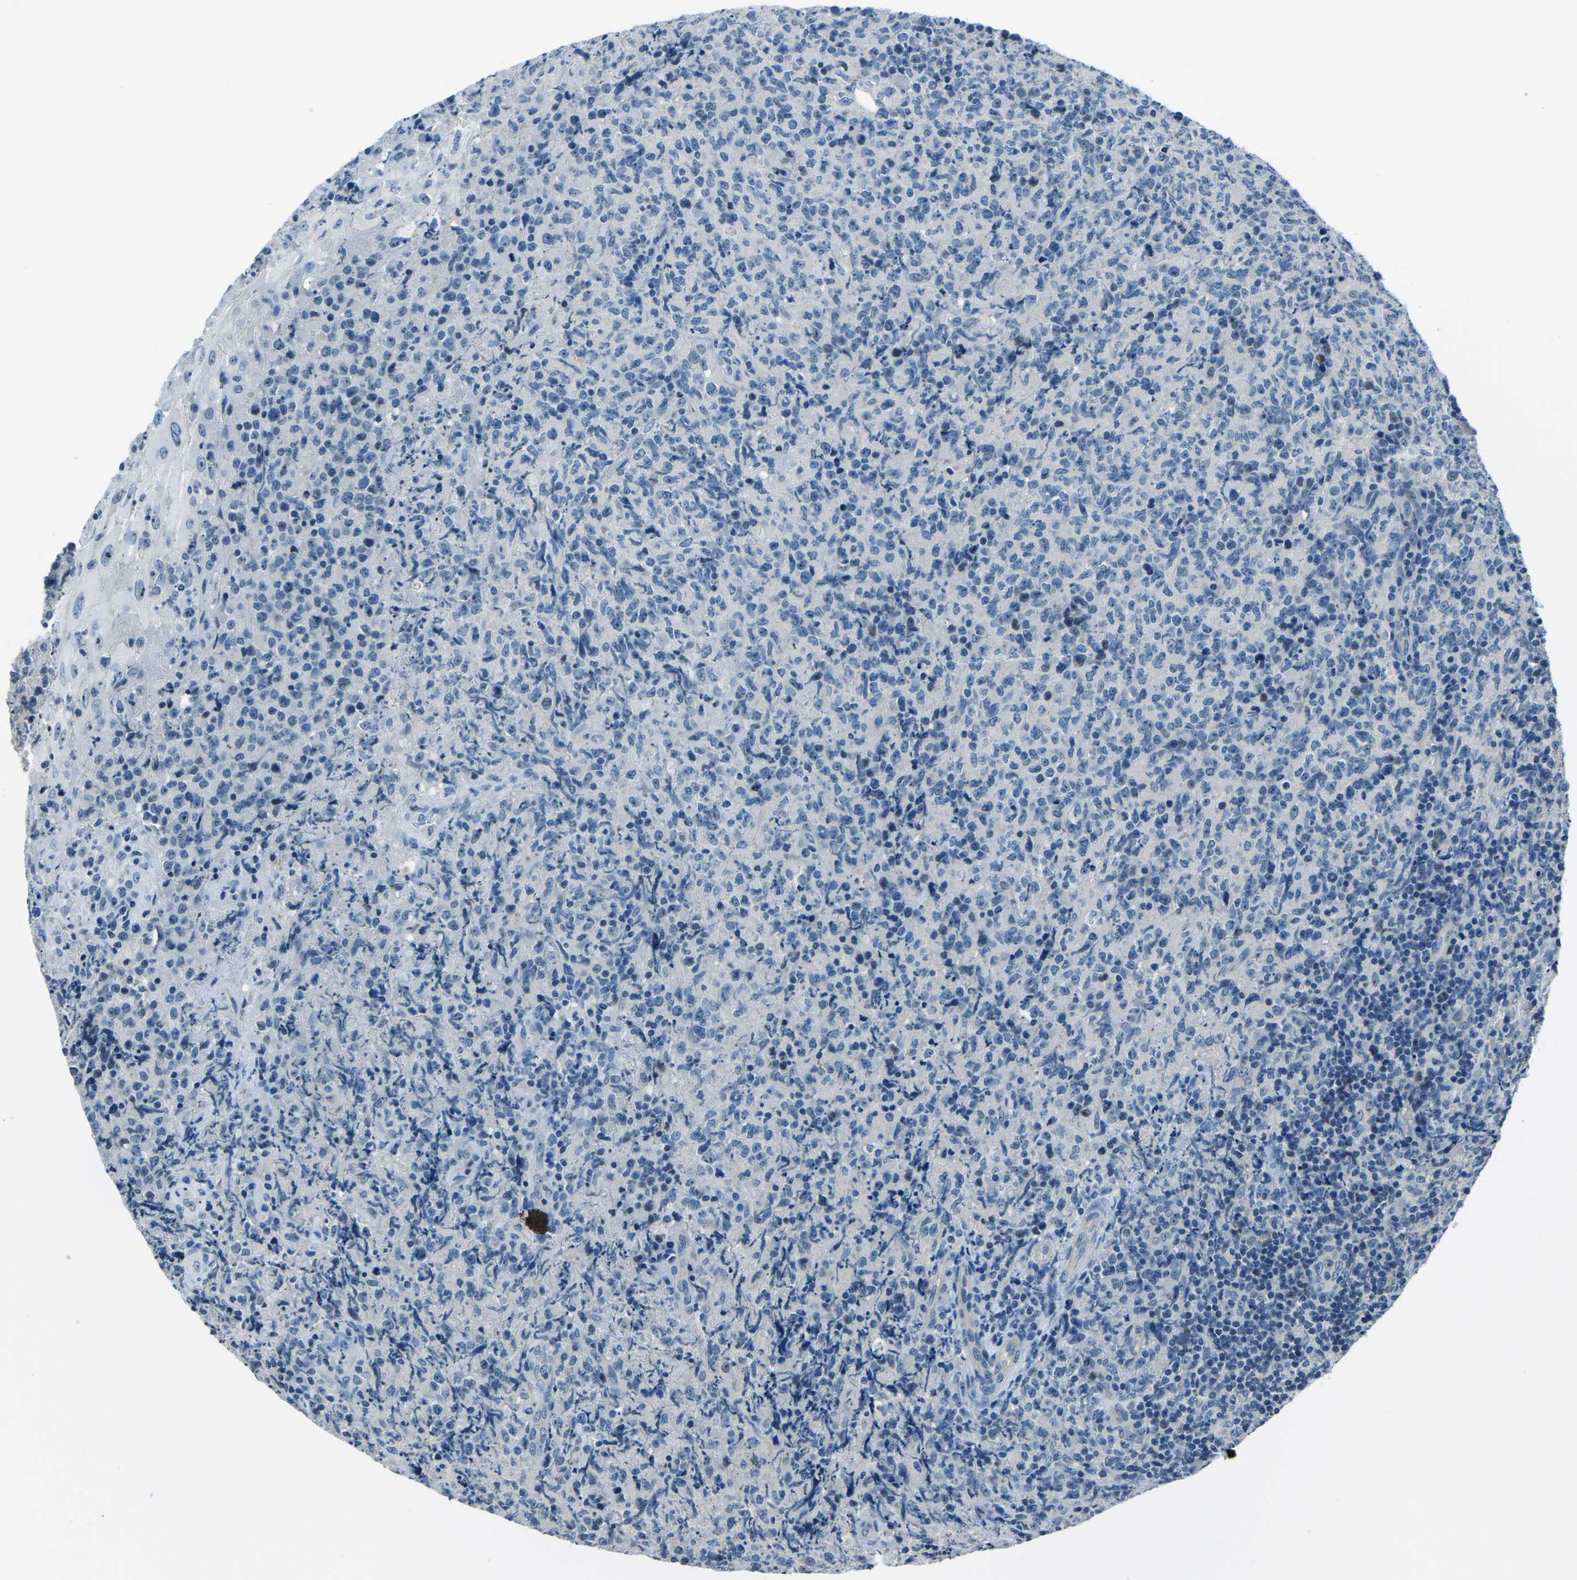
{"staining": {"intensity": "negative", "quantity": "none", "location": "none"}, "tissue": "lymphoma", "cell_type": "Tumor cells", "image_type": "cancer", "snomed": [{"axis": "morphology", "description": "Malignant lymphoma, non-Hodgkin's type, High grade"}, {"axis": "topography", "description": "Tonsil"}], "caption": "Immunohistochemistry photomicrograph of neoplastic tissue: human lymphoma stained with DAB demonstrates no significant protein positivity in tumor cells.", "gene": "RRP1", "patient": {"sex": "female", "age": 36}}